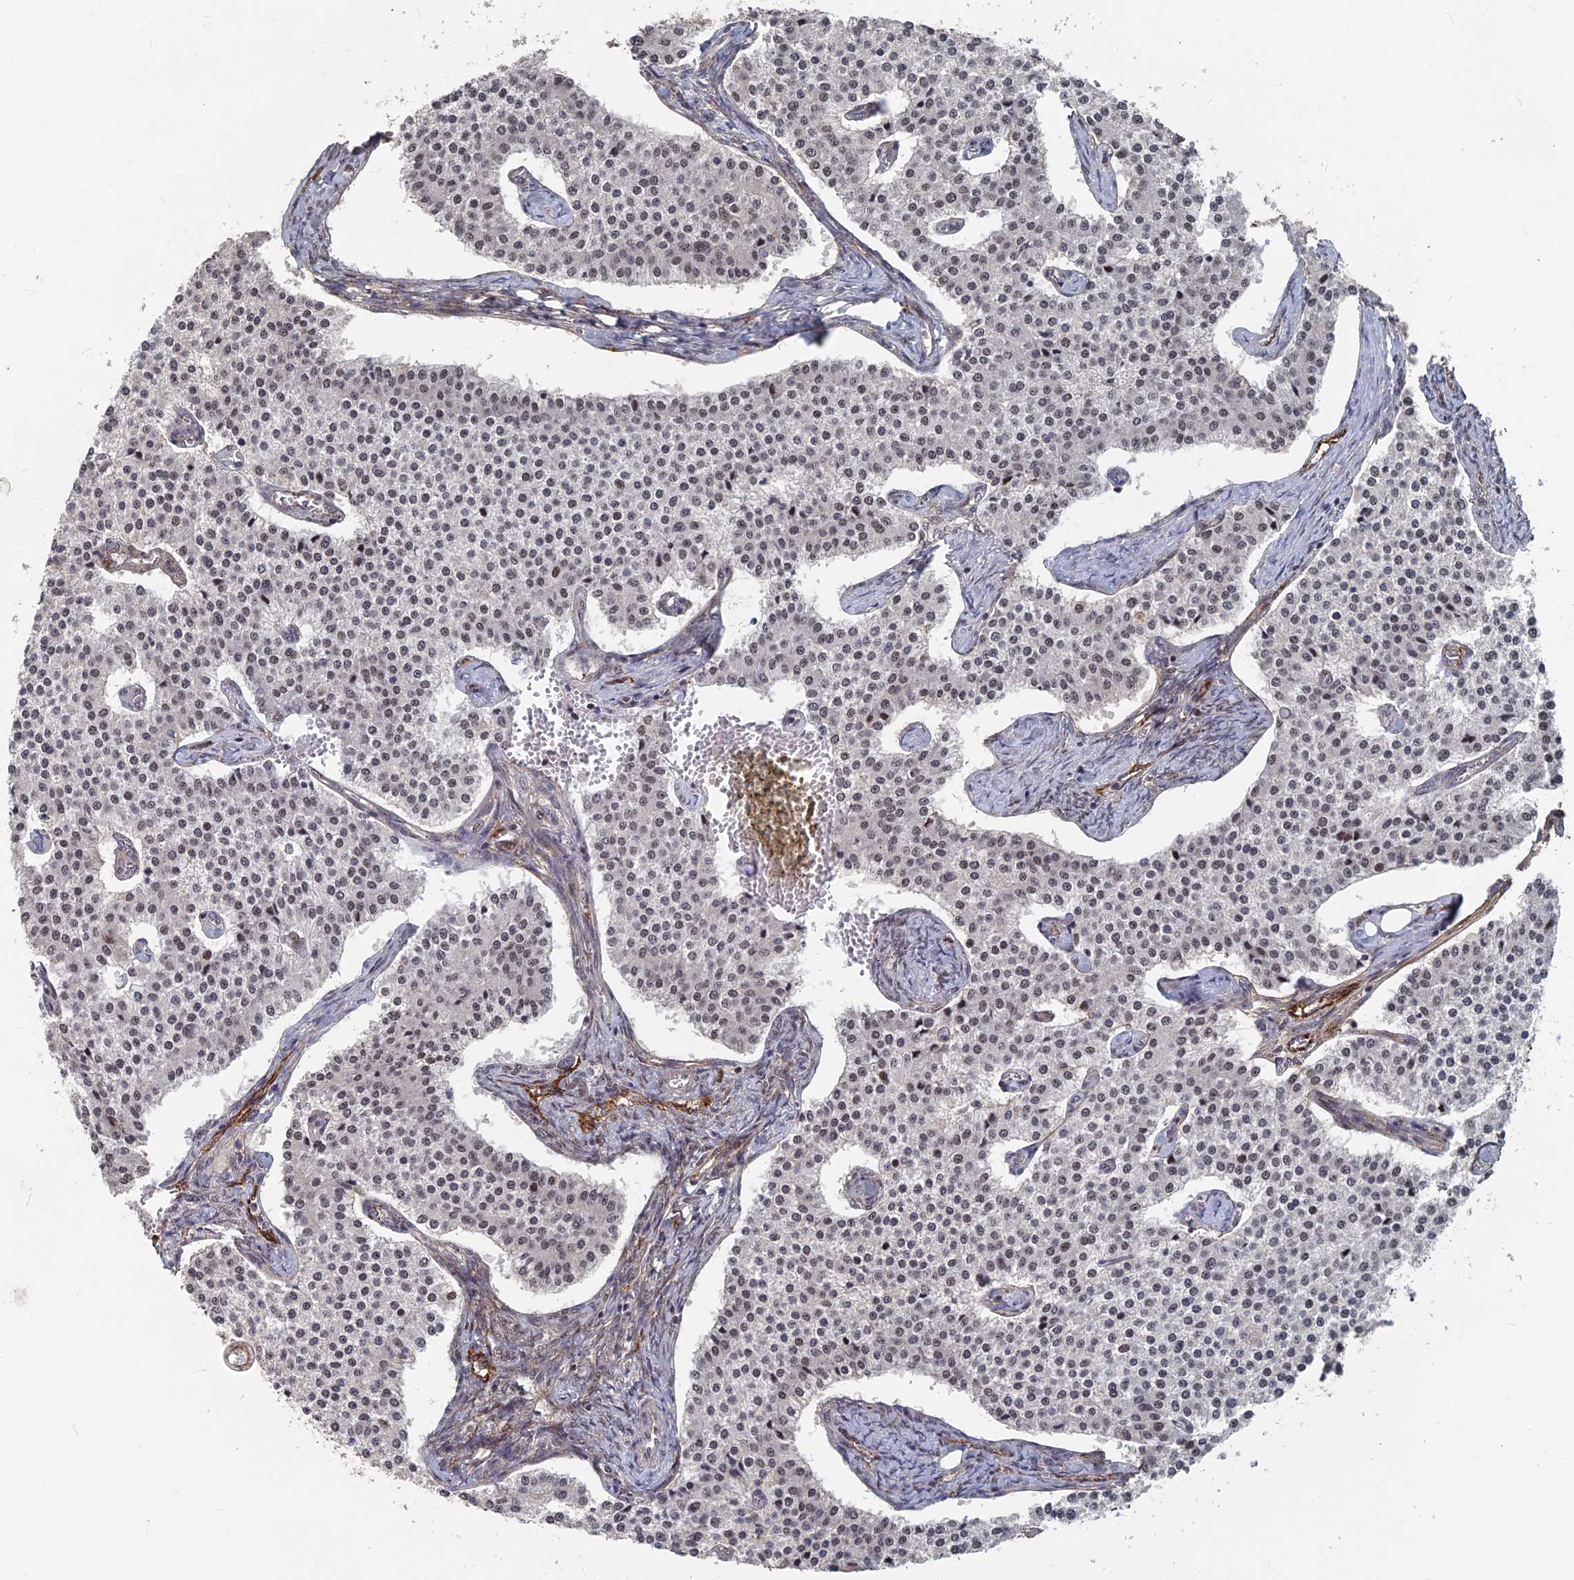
{"staining": {"intensity": "weak", "quantity": "<25%", "location": "nuclear"}, "tissue": "carcinoid", "cell_type": "Tumor cells", "image_type": "cancer", "snomed": [{"axis": "morphology", "description": "Carcinoid, malignant, NOS"}, {"axis": "topography", "description": "Colon"}], "caption": "Immunohistochemistry (IHC) photomicrograph of neoplastic tissue: carcinoid stained with DAB (3,3'-diaminobenzidine) exhibits no significant protein expression in tumor cells.", "gene": "SH3D21", "patient": {"sex": "female", "age": 52}}